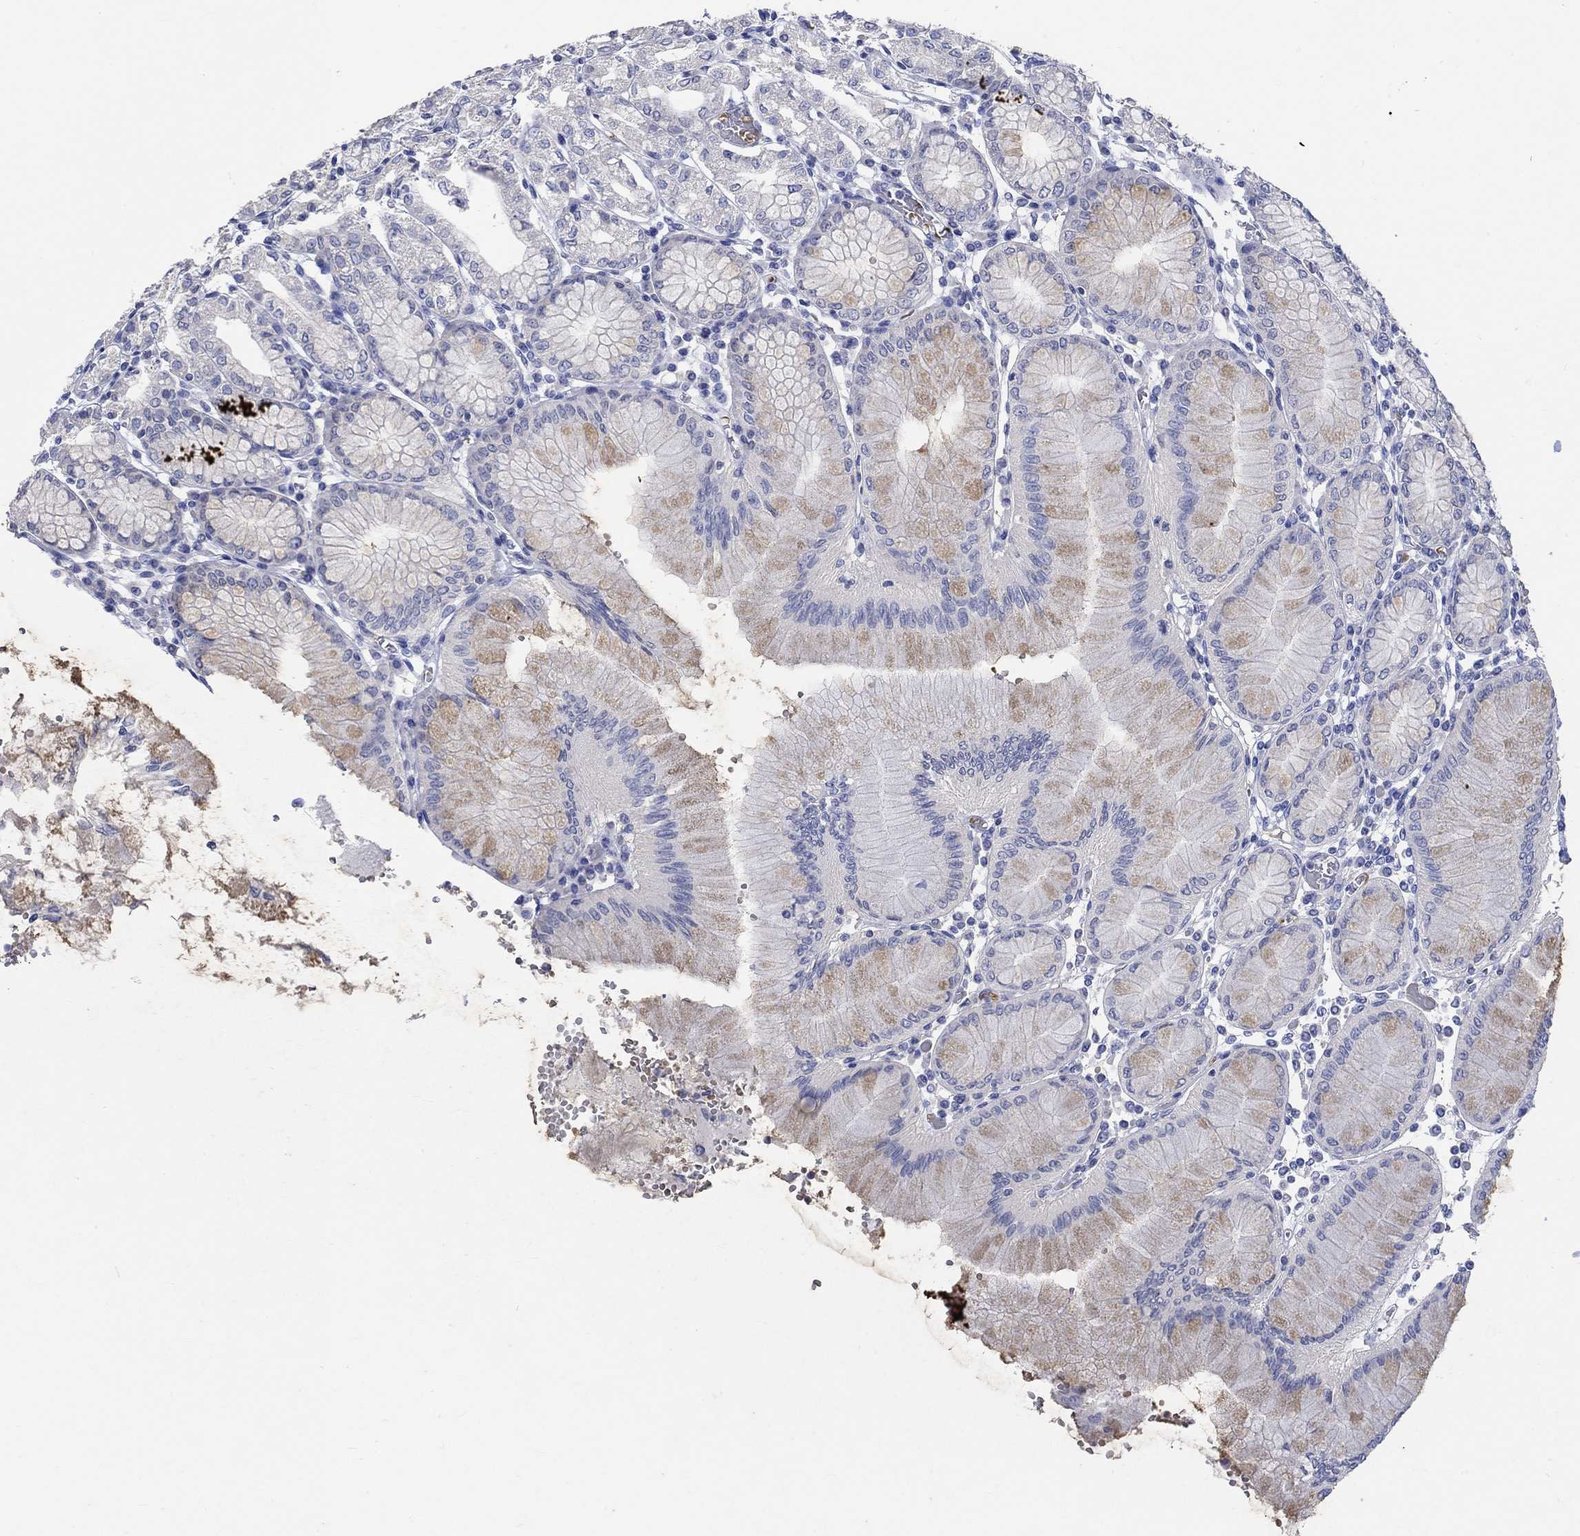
{"staining": {"intensity": "weak", "quantity": "<25%", "location": "cytoplasmic/membranous"}, "tissue": "stomach", "cell_type": "Glandular cells", "image_type": "normal", "snomed": [{"axis": "morphology", "description": "Normal tissue, NOS"}, {"axis": "topography", "description": "Skeletal muscle"}, {"axis": "topography", "description": "Stomach"}], "caption": "High magnification brightfield microscopy of unremarkable stomach stained with DAB (brown) and counterstained with hematoxylin (blue): glandular cells show no significant positivity. (DAB IHC with hematoxylin counter stain).", "gene": "KCNA1", "patient": {"sex": "female", "age": 57}}